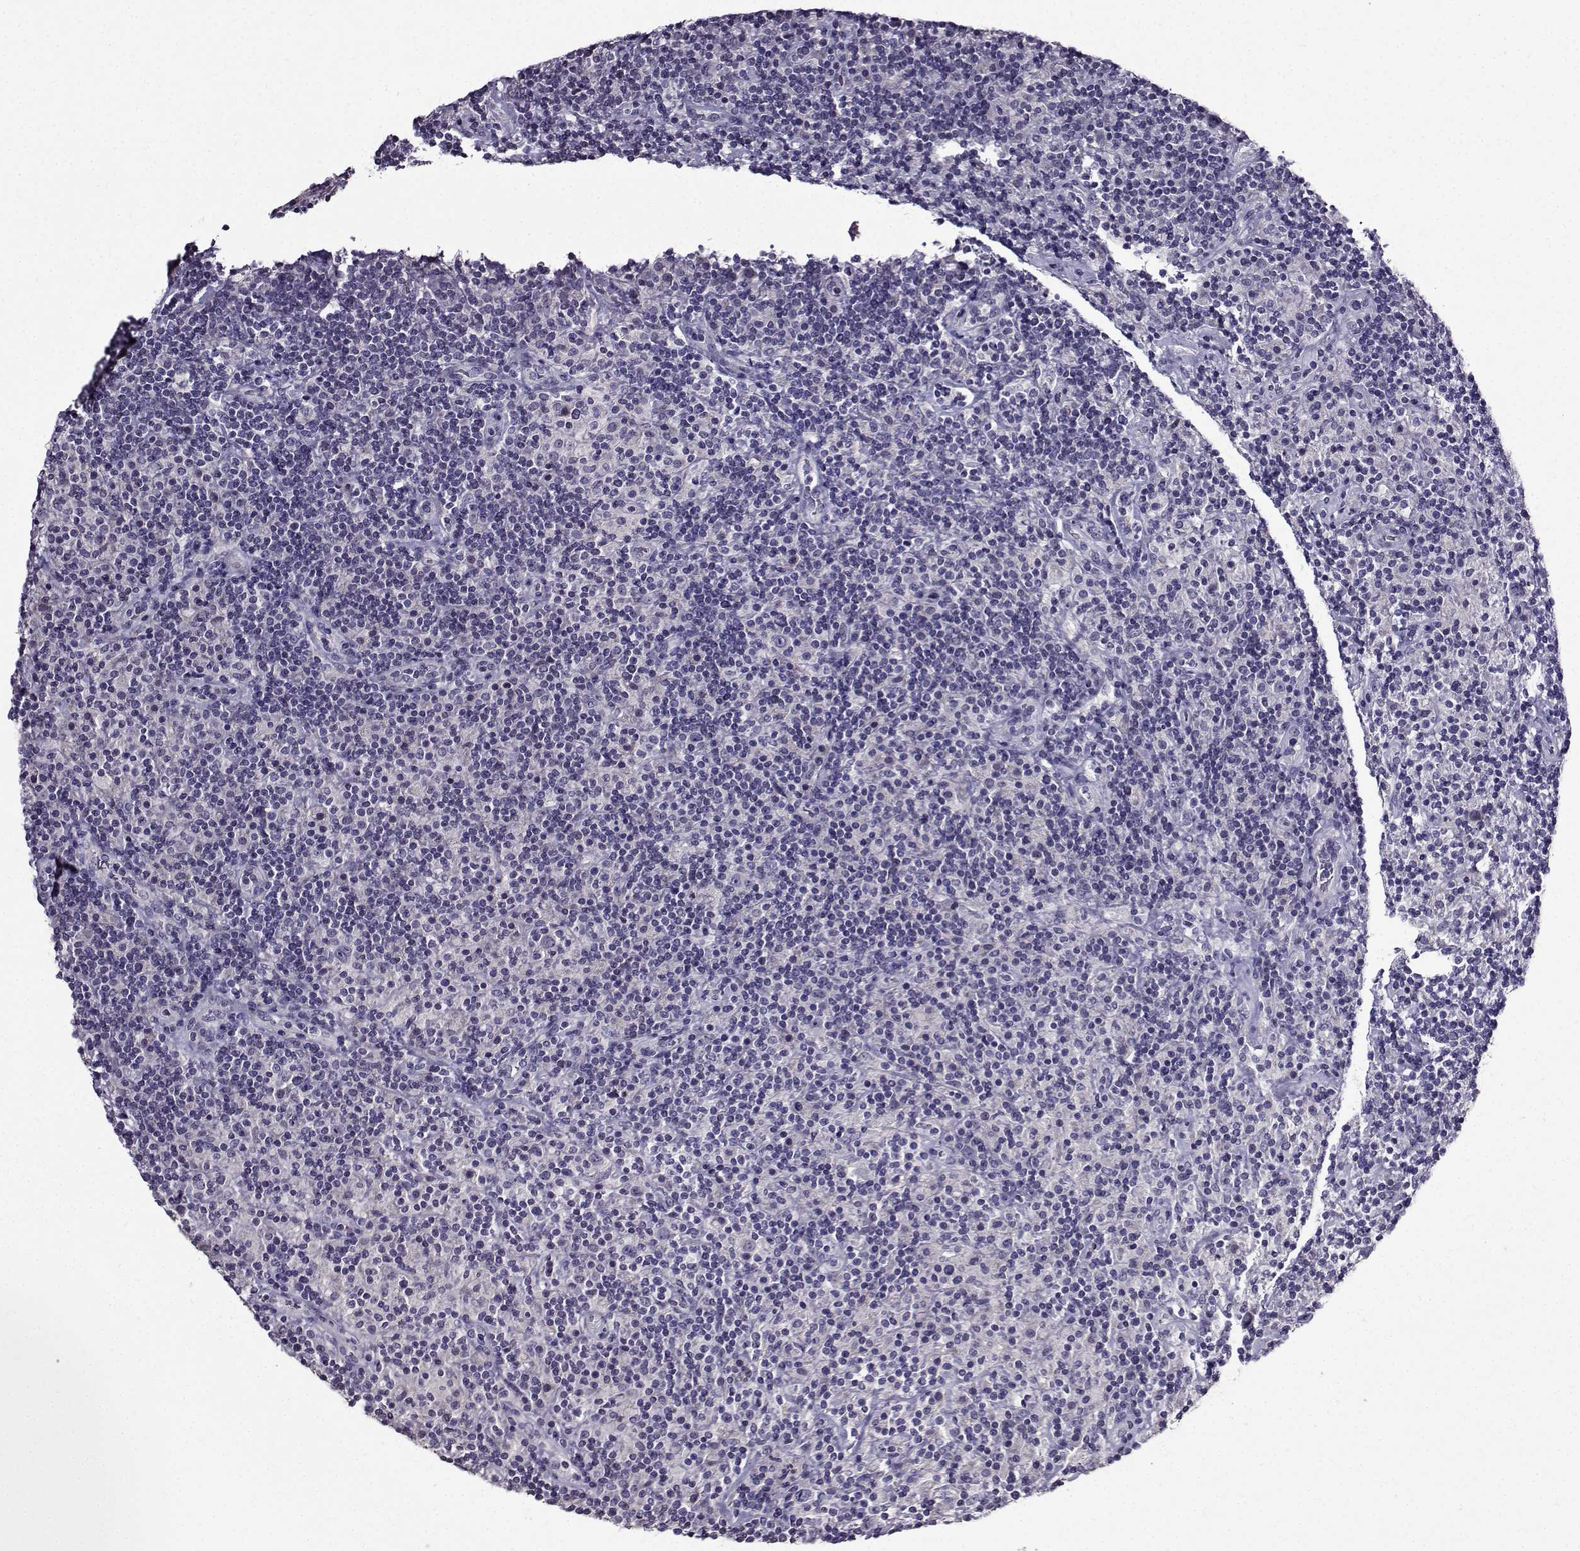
{"staining": {"intensity": "negative", "quantity": "none", "location": "none"}, "tissue": "lymphoma", "cell_type": "Tumor cells", "image_type": "cancer", "snomed": [{"axis": "morphology", "description": "Hodgkin's disease, NOS"}, {"axis": "topography", "description": "Lymph node"}], "caption": "Immunohistochemistry (IHC) photomicrograph of neoplastic tissue: human Hodgkin's disease stained with DAB (3,3'-diaminobenzidine) exhibits no significant protein positivity in tumor cells.", "gene": "TMEM266", "patient": {"sex": "male", "age": 70}}